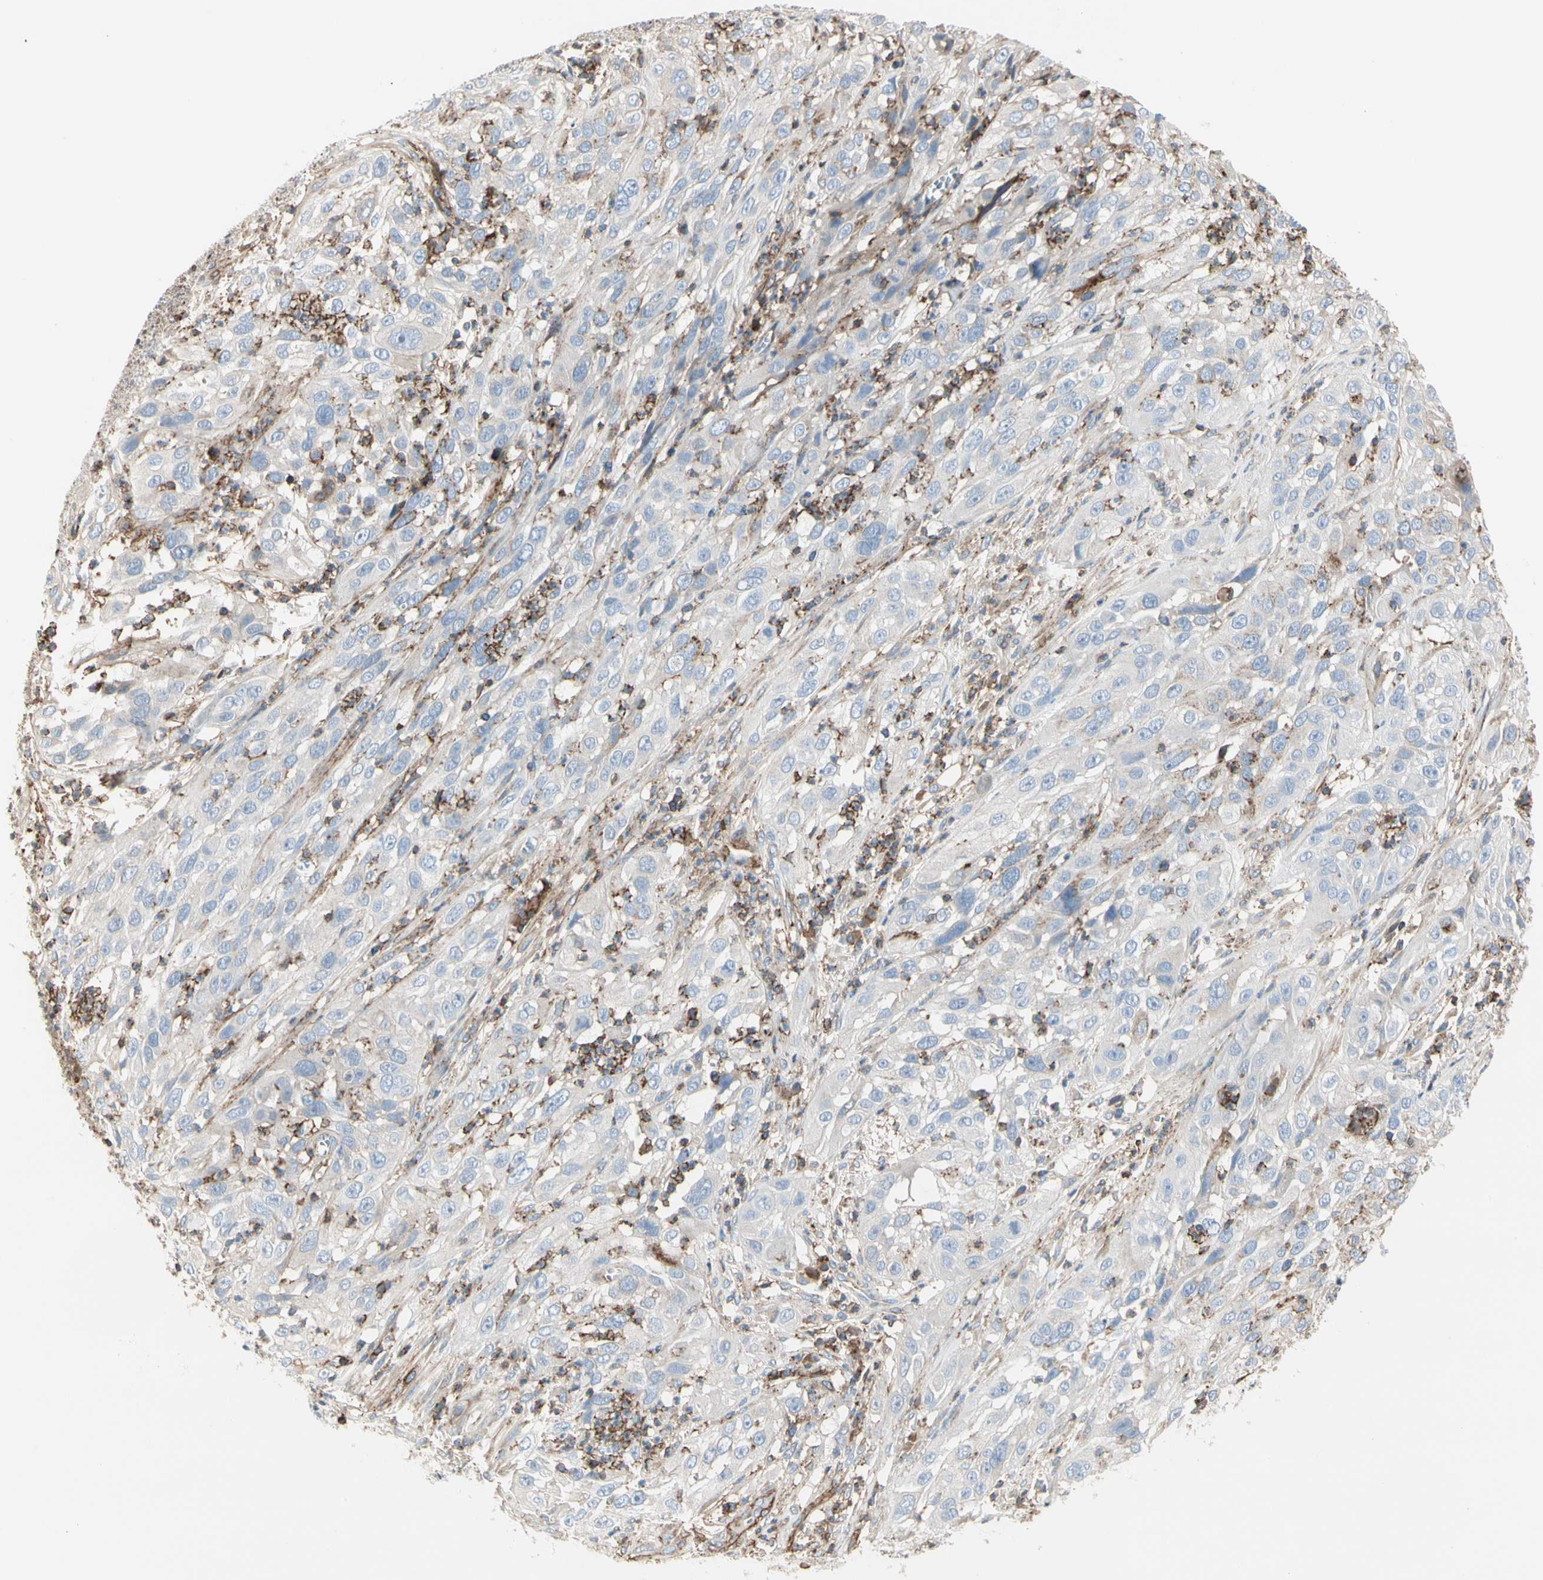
{"staining": {"intensity": "weak", "quantity": "<25%", "location": "cytoplasmic/membranous"}, "tissue": "cervical cancer", "cell_type": "Tumor cells", "image_type": "cancer", "snomed": [{"axis": "morphology", "description": "Squamous cell carcinoma, NOS"}, {"axis": "topography", "description": "Cervix"}], "caption": "DAB immunohistochemical staining of cervical cancer (squamous cell carcinoma) demonstrates no significant staining in tumor cells.", "gene": "CLEC2B", "patient": {"sex": "female", "age": 32}}